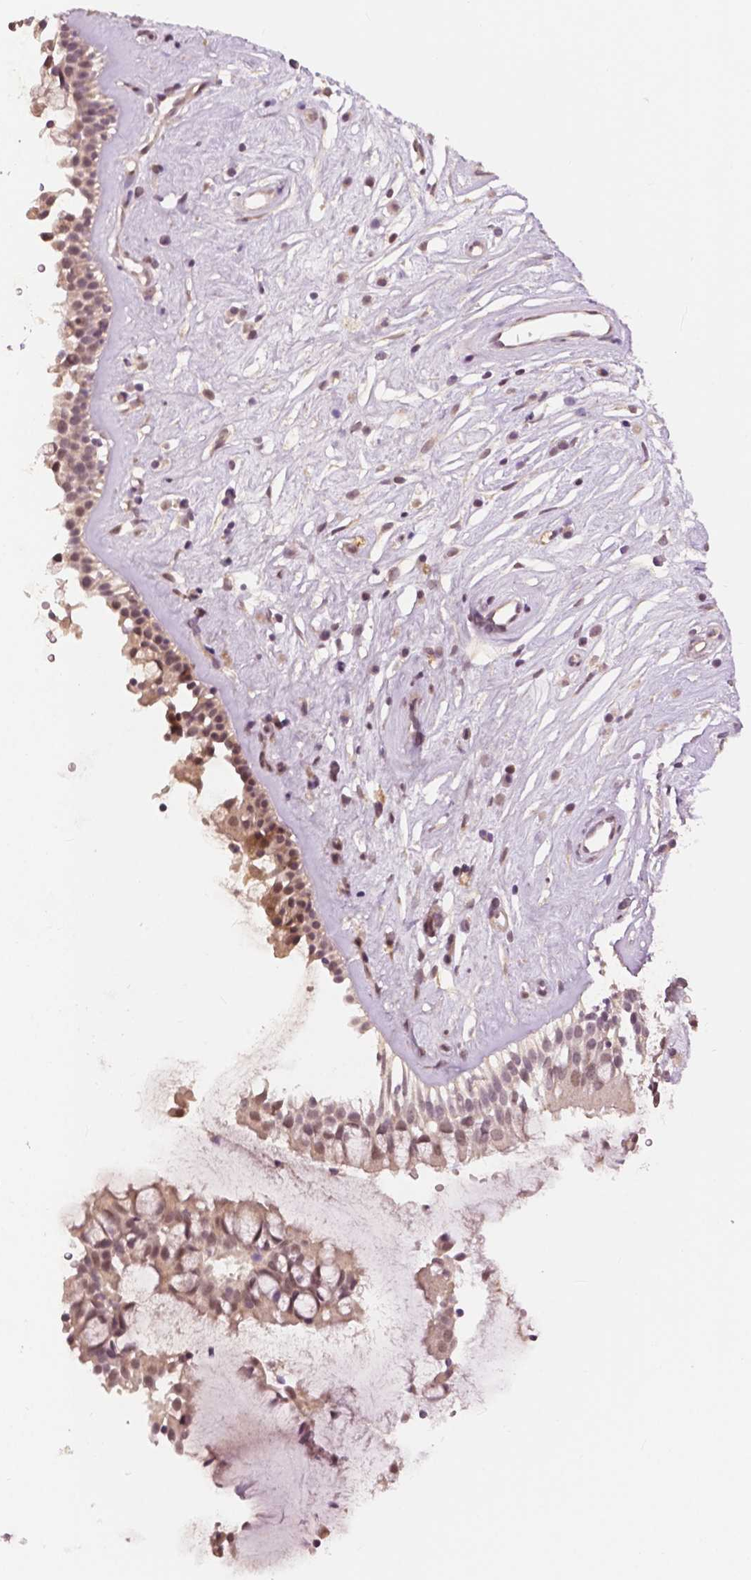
{"staining": {"intensity": "weak", "quantity": ">75%", "location": "cytoplasmic/membranous,nuclear"}, "tissue": "nasopharynx", "cell_type": "Respiratory epithelial cells", "image_type": "normal", "snomed": [{"axis": "morphology", "description": "Normal tissue, NOS"}, {"axis": "topography", "description": "Nasopharynx"}], "caption": "Immunohistochemistry photomicrograph of benign nasopharynx: nasopharynx stained using immunohistochemistry displays low levels of weak protein expression localized specifically in the cytoplasmic/membranous,nuclear of respiratory epithelial cells, appearing as a cytoplasmic/membranous,nuclear brown color.", "gene": "MAP1LC3B", "patient": {"sex": "male", "age": 32}}